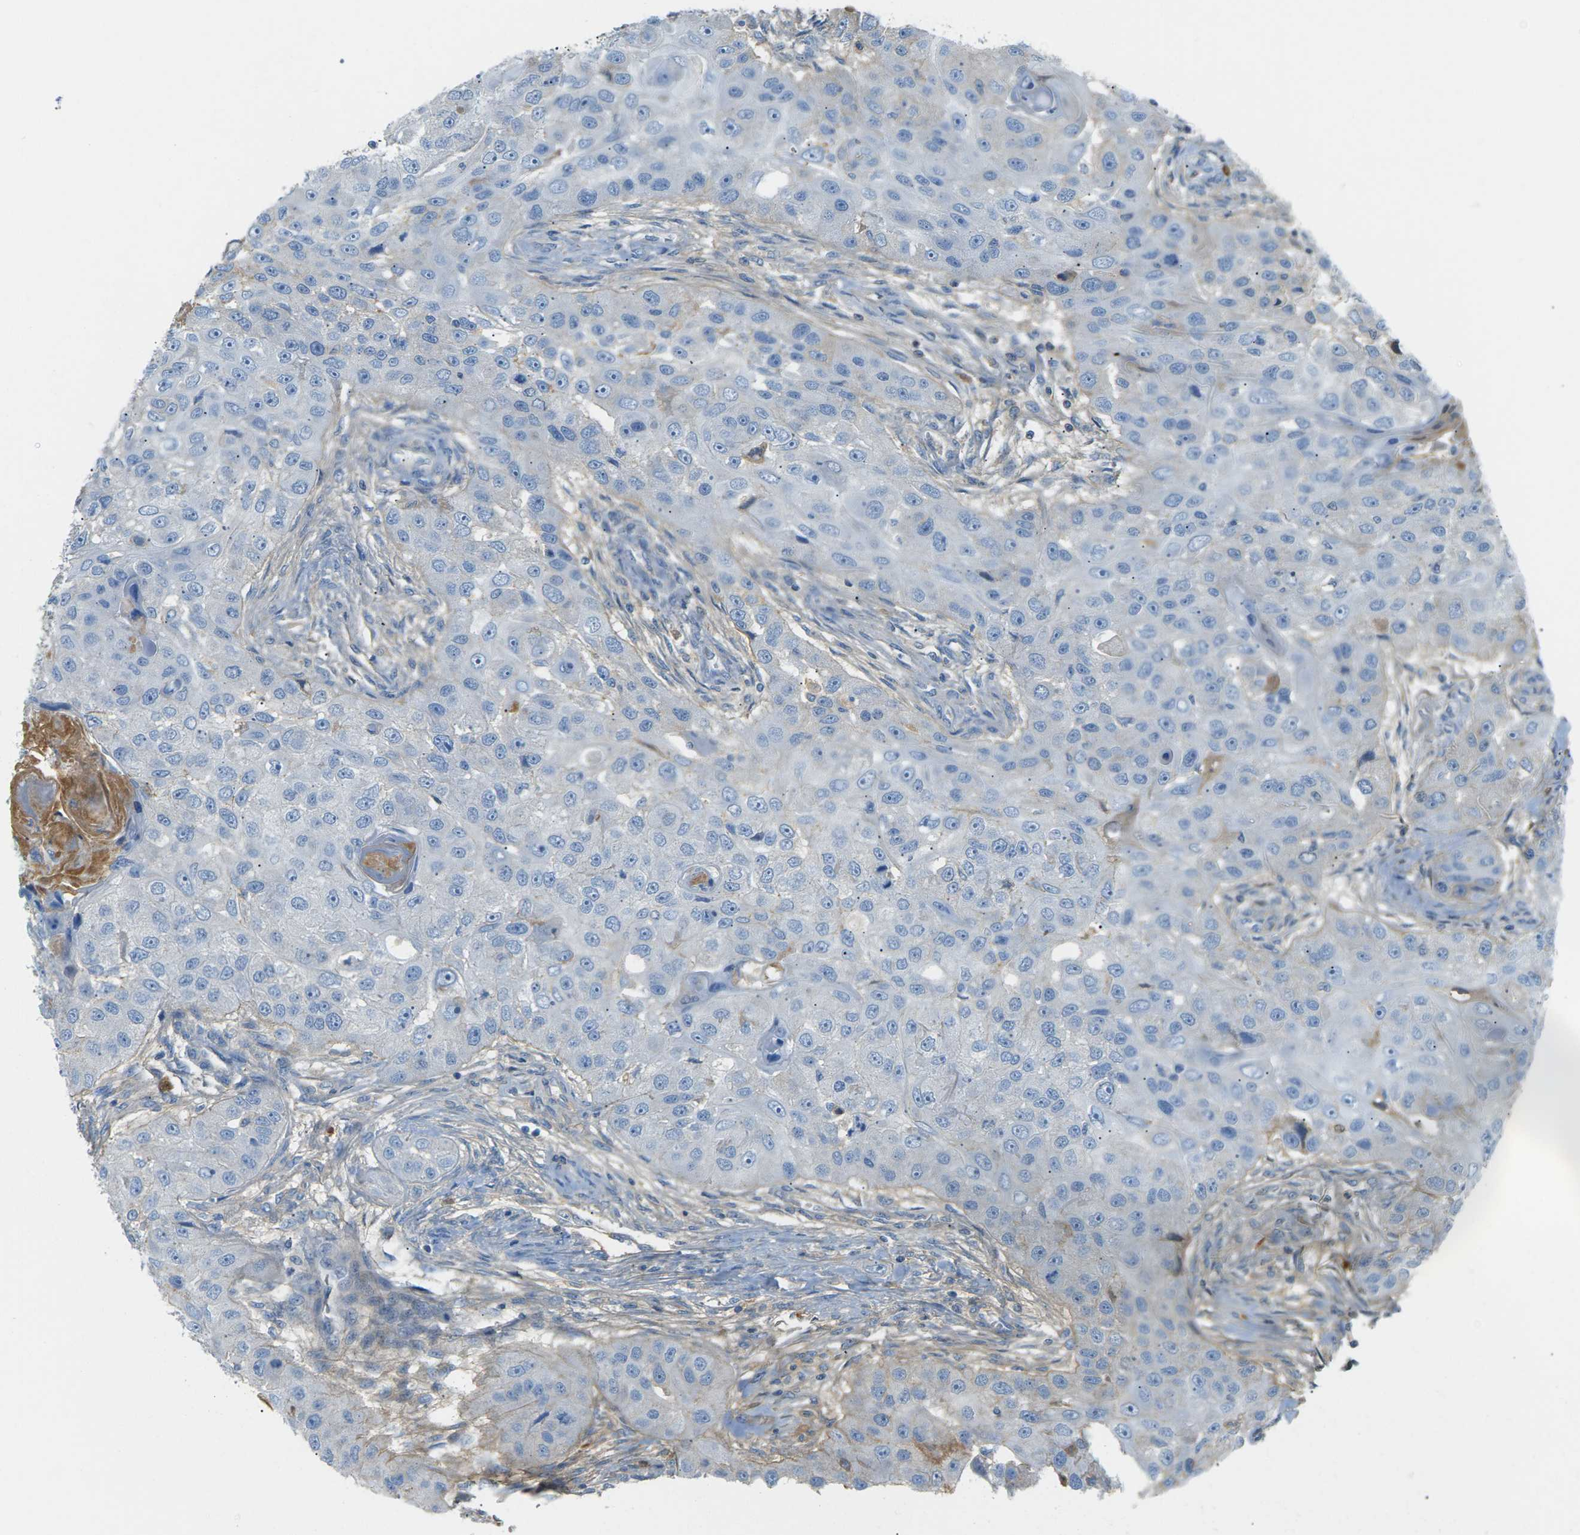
{"staining": {"intensity": "negative", "quantity": "none", "location": "none"}, "tissue": "head and neck cancer", "cell_type": "Tumor cells", "image_type": "cancer", "snomed": [{"axis": "morphology", "description": "Normal tissue, NOS"}, {"axis": "morphology", "description": "Squamous cell carcinoma, NOS"}, {"axis": "topography", "description": "Skeletal muscle"}, {"axis": "topography", "description": "Head-Neck"}], "caption": "The IHC photomicrograph has no significant staining in tumor cells of head and neck squamous cell carcinoma tissue.", "gene": "CFI", "patient": {"sex": "male", "age": 51}}